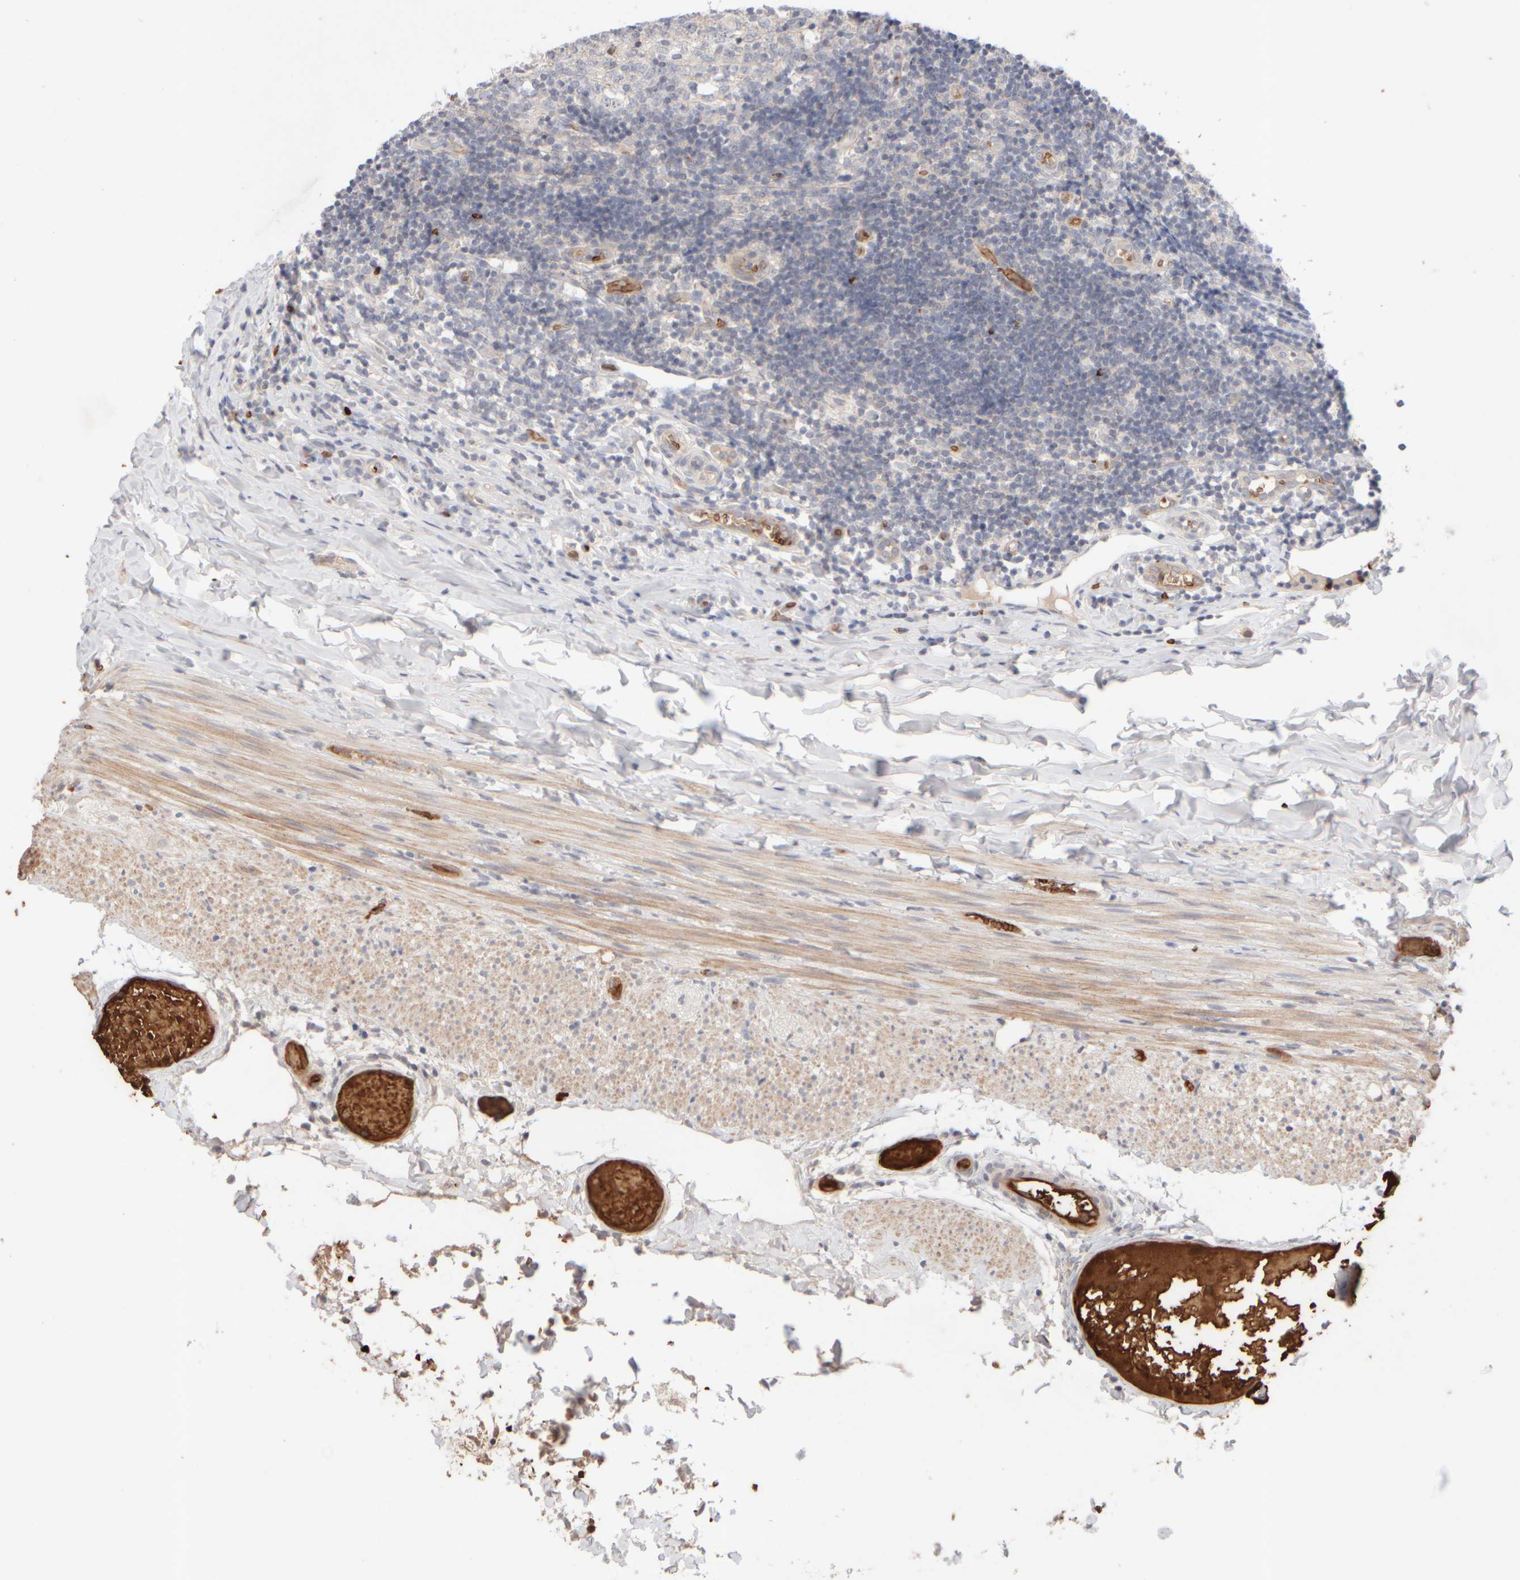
{"staining": {"intensity": "moderate", "quantity": "<25%", "location": "cytoplasmic/membranous"}, "tissue": "appendix", "cell_type": "Glandular cells", "image_type": "normal", "snomed": [{"axis": "morphology", "description": "Normal tissue, NOS"}, {"axis": "topography", "description": "Appendix"}], "caption": "An image showing moderate cytoplasmic/membranous staining in about <25% of glandular cells in benign appendix, as visualized by brown immunohistochemical staining.", "gene": "MST1", "patient": {"sex": "male", "age": 8}}